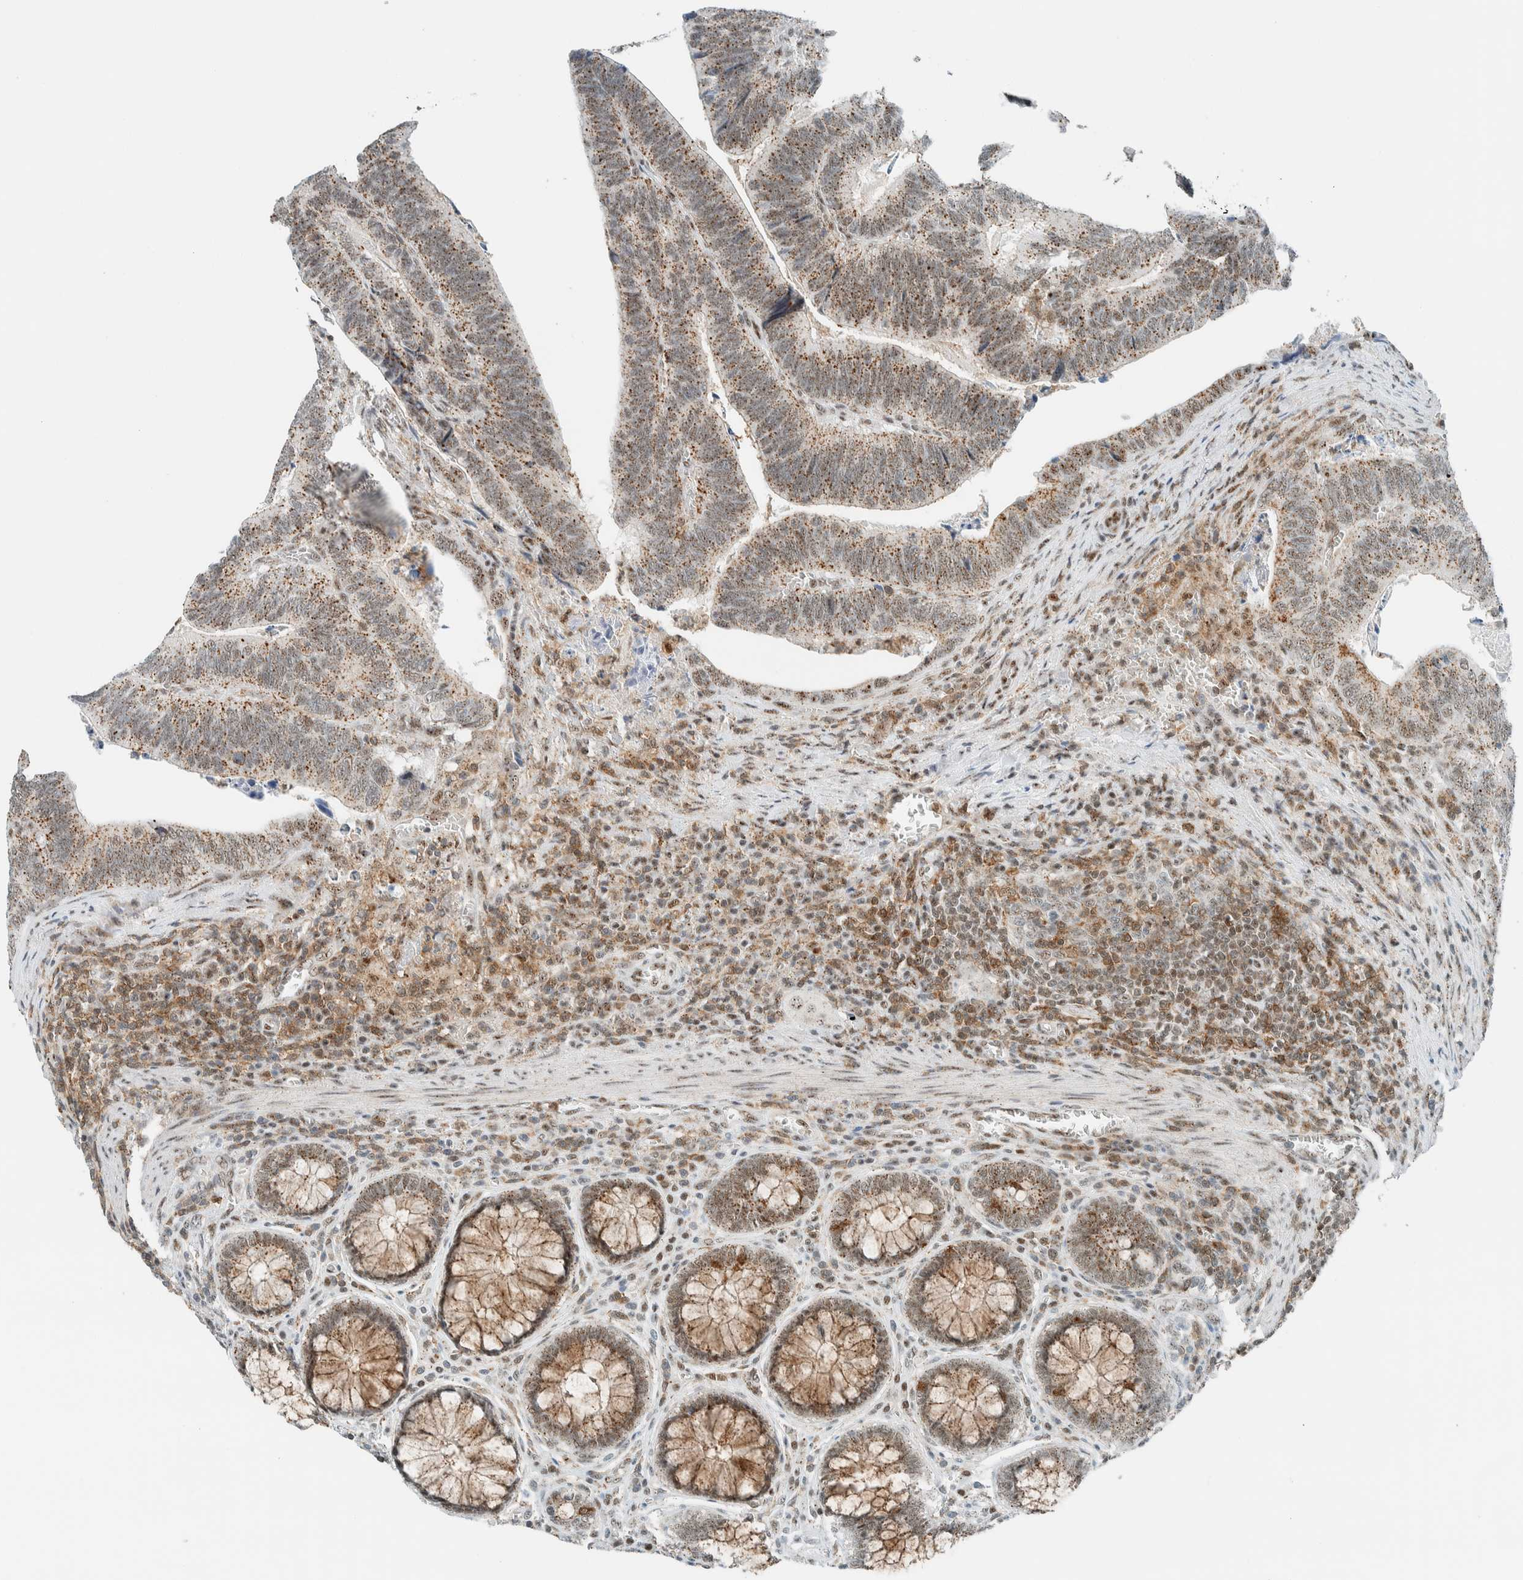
{"staining": {"intensity": "moderate", "quantity": ">75%", "location": "cytoplasmic/membranous"}, "tissue": "colorectal cancer", "cell_type": "Tumor cells", "image_type": "cancer", "snomed": [{"axis": "morphology", "description": "Inflammation, NOS"}, {"axis": "morphology", "description": "Adenocarcinoma, NOS"}, {"axis": "topography", "description": "Colon"}], "caption": "Colorectal cancer stained with immunohistochemistry (IHC) reveals moderate cytoplasmic/membranous staining in approximately >75% of tumor cells.", "gene": "CYSRT1", "patient": {"sex": "male", "age": 72}}